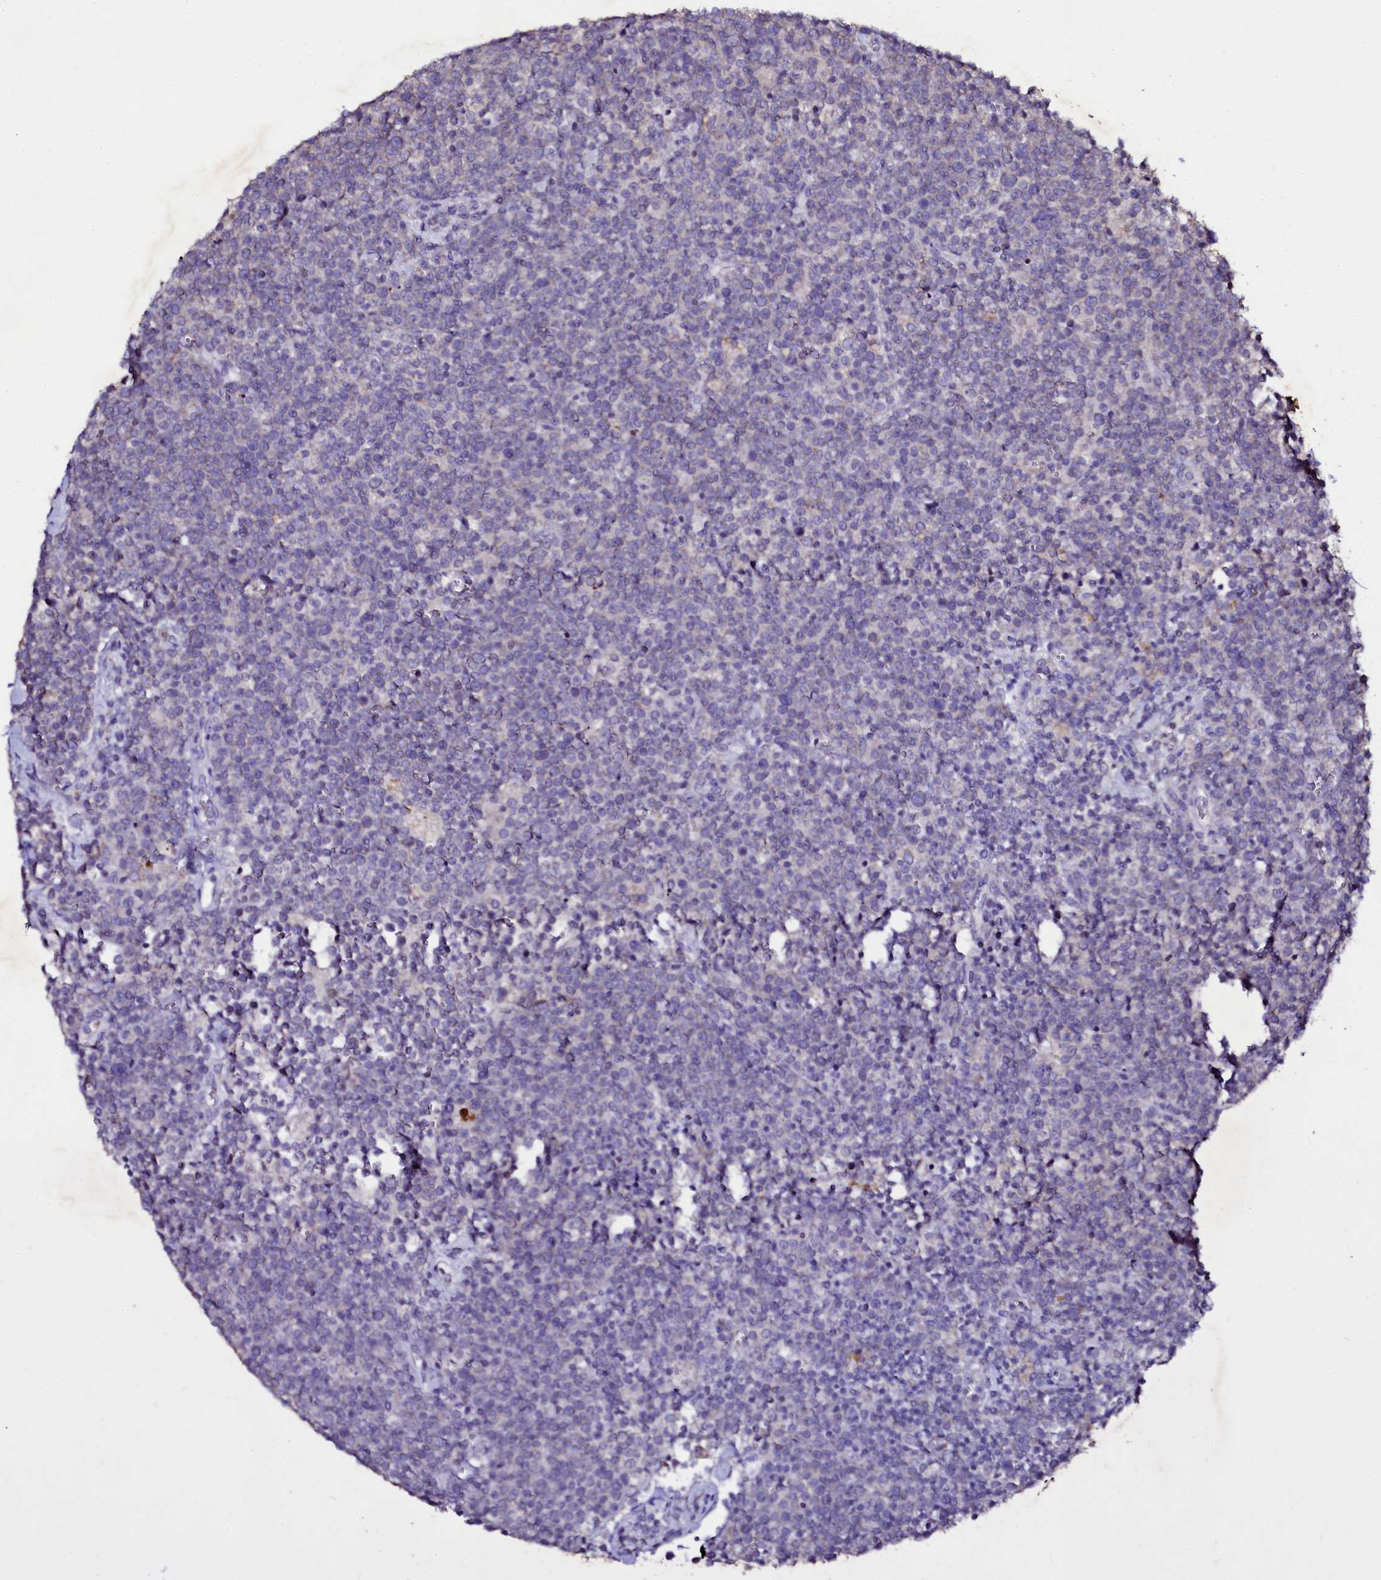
{"staining": {"intensity": "negative", "quantity": "none", "location": "none"}, "tissue": "lymphoma", "cell_type": "Tumor cells", "image_type": "cancer", "snomed": [{"axis": "morphology", "description": "Malignant lymphoma, non-Hodgkin's type, High grade"}, {"axis": "topography", "description": "Lymph node"}], "caption": "Photomicrograph shows no protein staining in tumor cells of lymphoma tissue.", "gene": "SELENOT", "patient": {"sex": "male", "age": 61}}